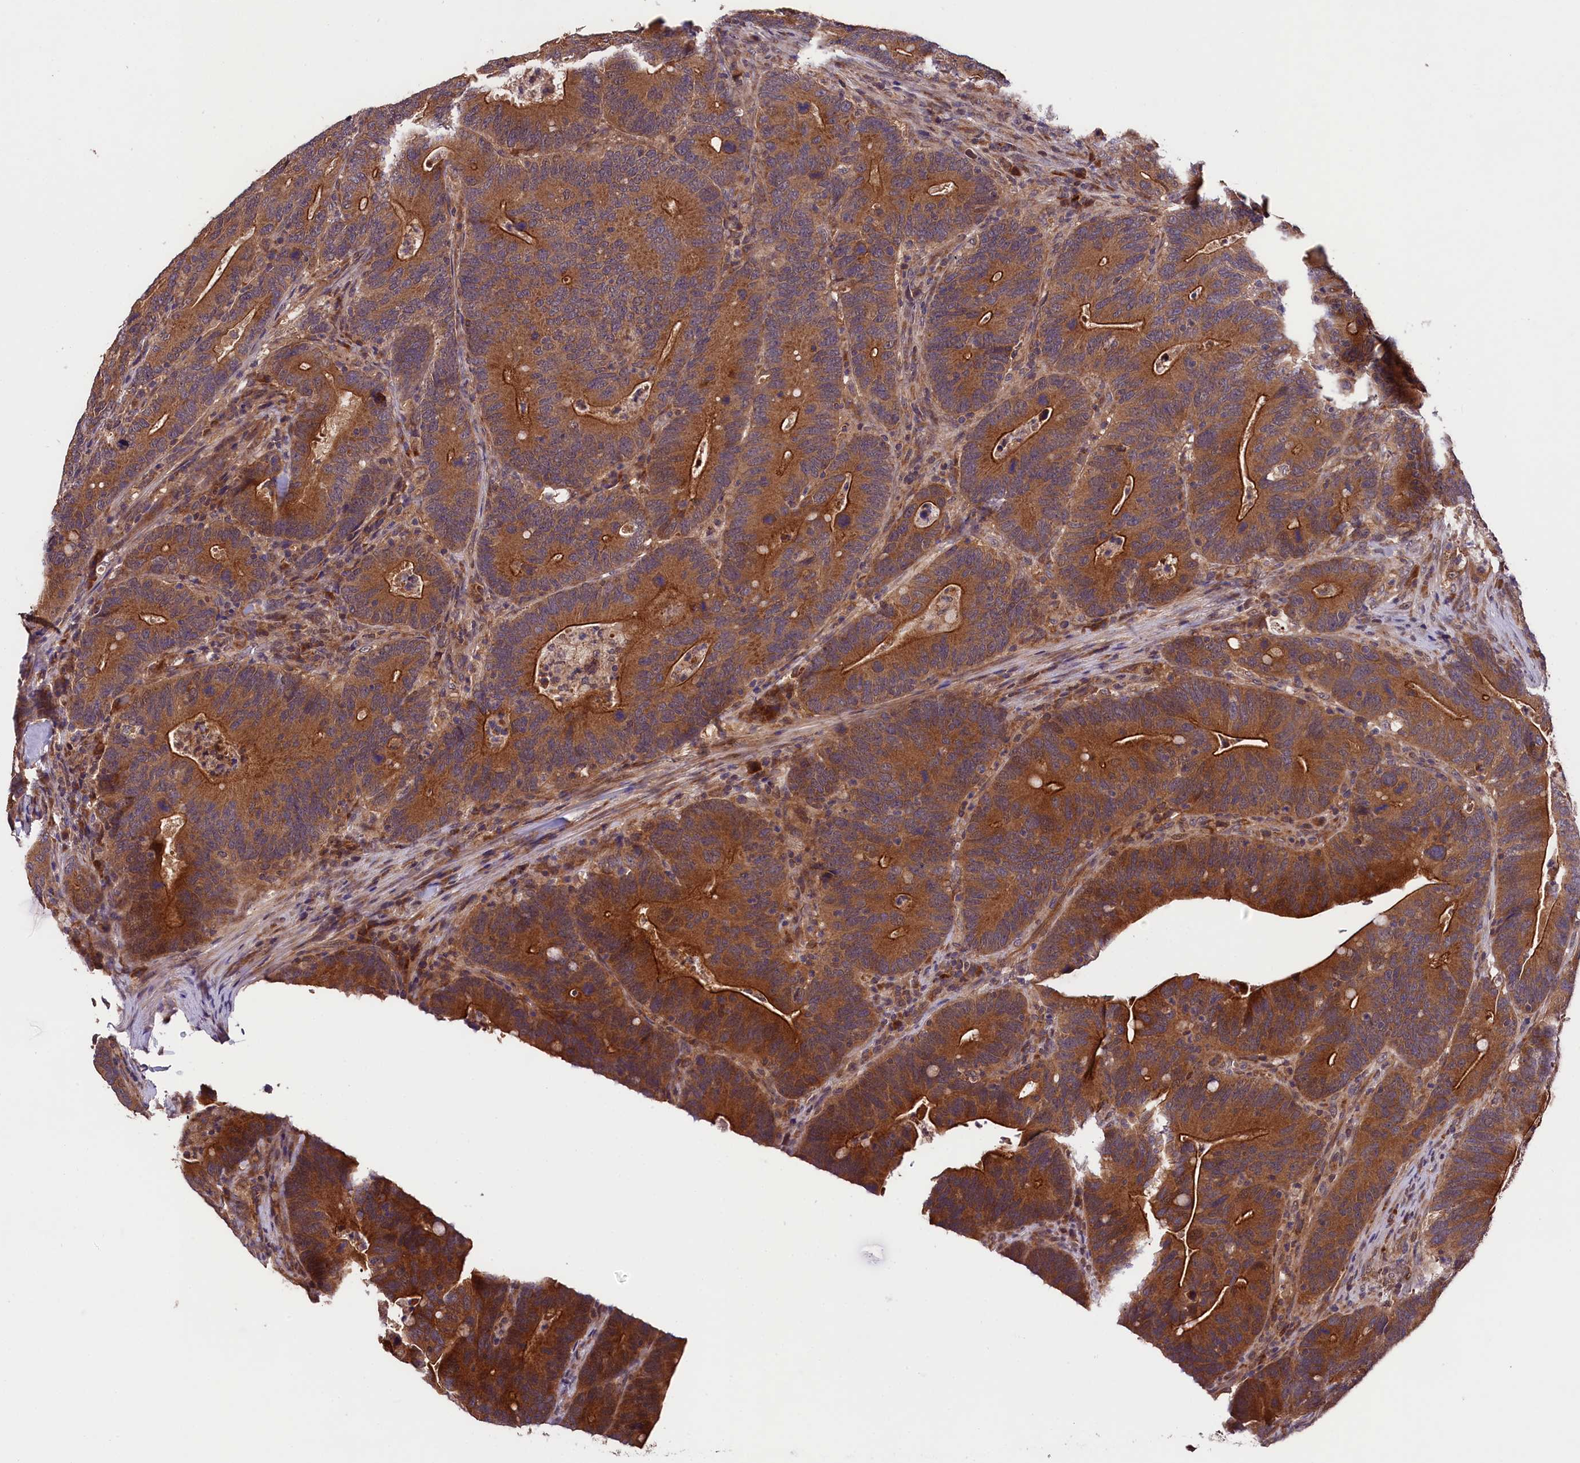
{"staining": {"intensity": "strong", "quantity": ">75%", "location": "cytoplasmic/membranous"}, "tissue": "colorectal cancer", "cell_type": "Tumor cells", "image_type": "cancer", "snomed": [{"axis": "morphology", "description": "Adenocarcinoma, NOS"}, {"axis": "topography", "description": "Colon"}], "caption": "About >75% of tumor cells in human adenocarcinoma (colorectal) show strong cytoplasmic/membranous protein expression as visualized by brown immunohistochemical staining.", "gene": "DOHH", "patient": {"sex": "female", "age": 66}}